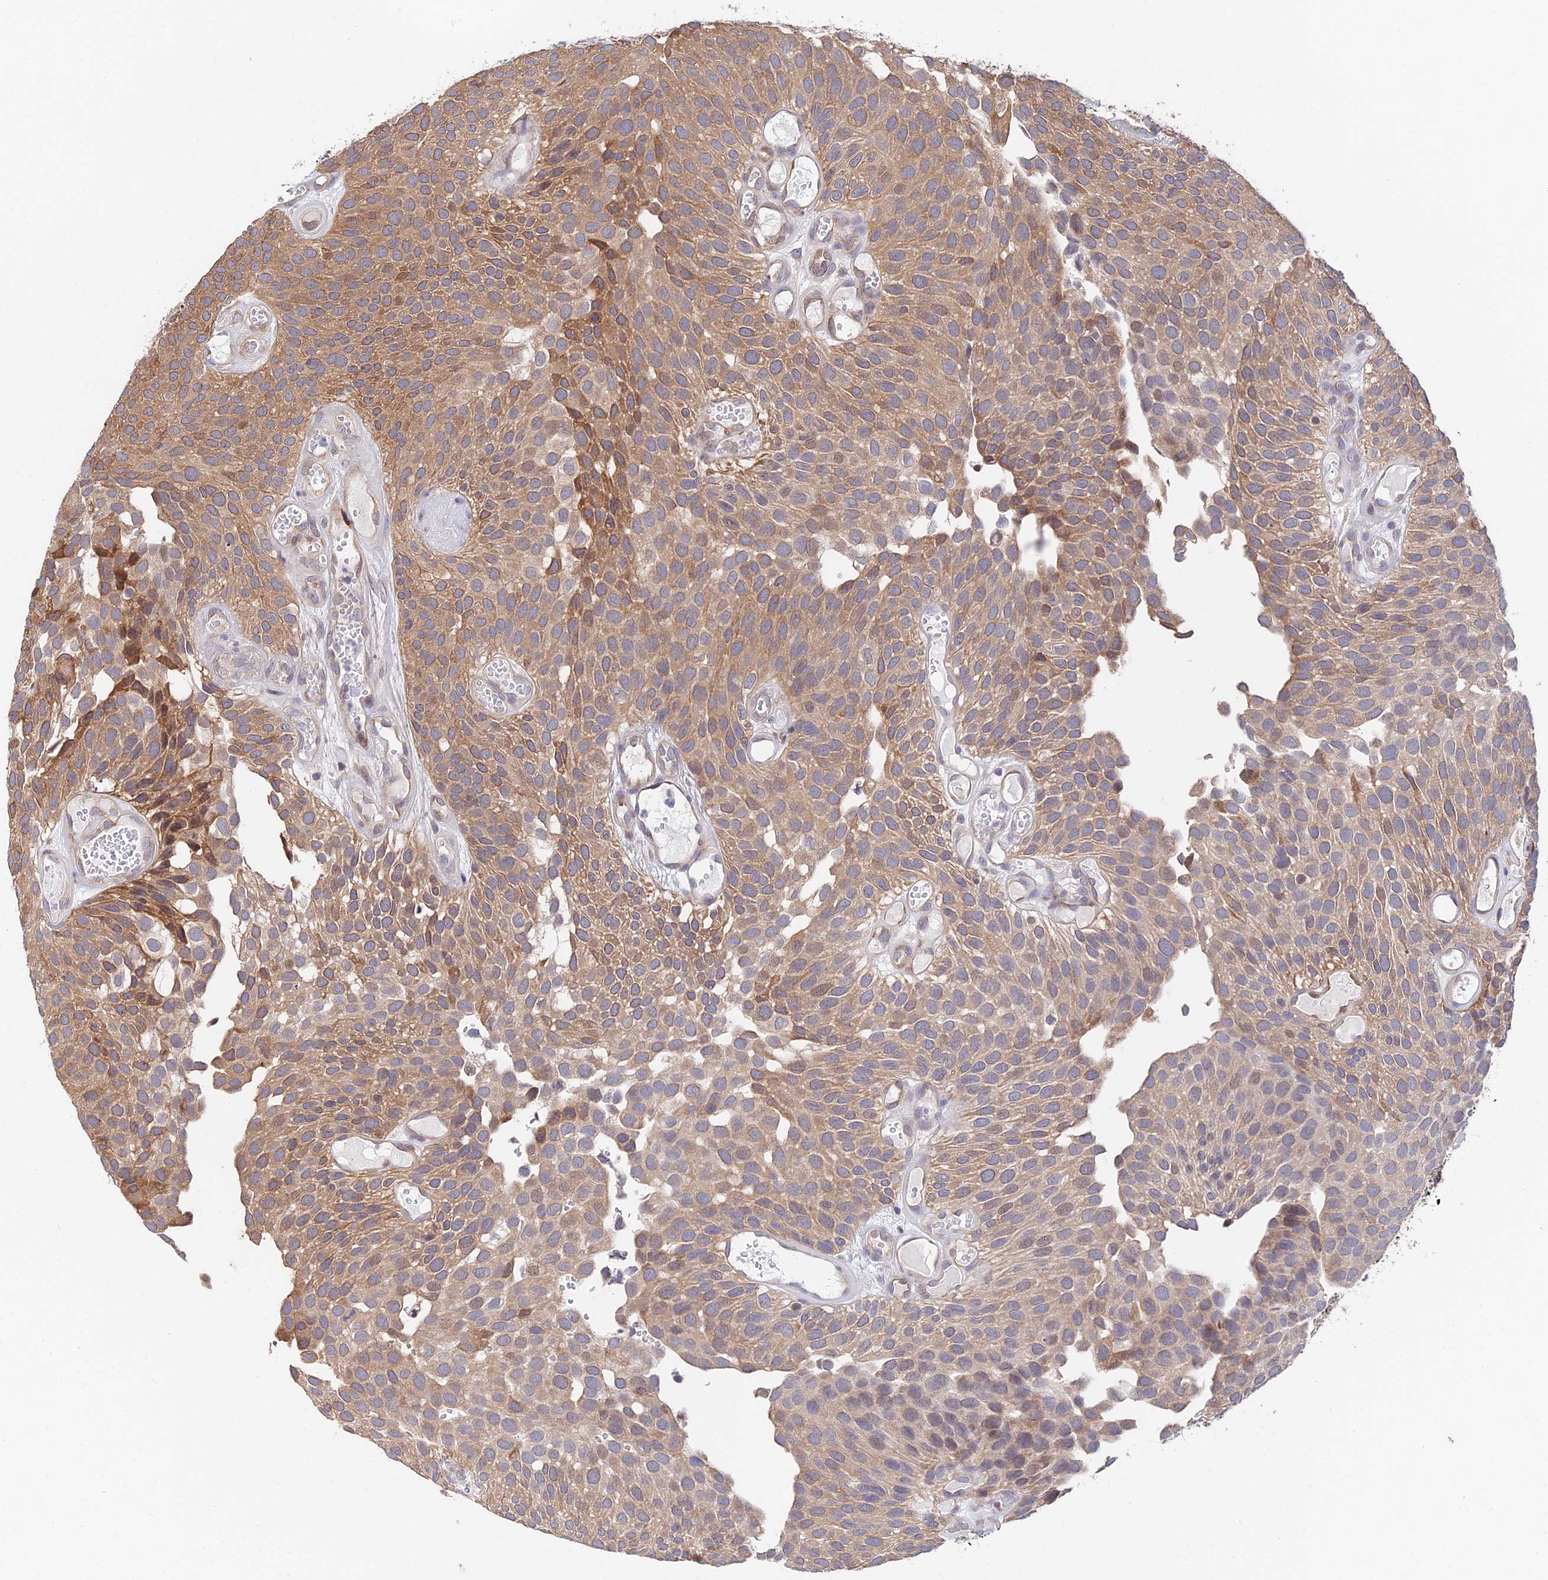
{"staining": {"intensity": "moderate", "quantity": ">75%", "location": "cytoplasmic/membranous"}, "tissue": "urothelial cancer", "cell_type": "Tumor cells", "image_type": "cancer", "snomed": [{"axis": "morphology", "description": "Urothelial carcinoma, Low grade"}, {"axis": "topography", "description": "Urinary bladder"}], "caption": "There is medium levels of moderate cytoplasmic/membranous staining in tumor cells of urothelial cancer, as demonstrated by immunohistochemical staining (brown color).", "gene": "INPP4A", "patient": {"sex": "male", "age": 89}}